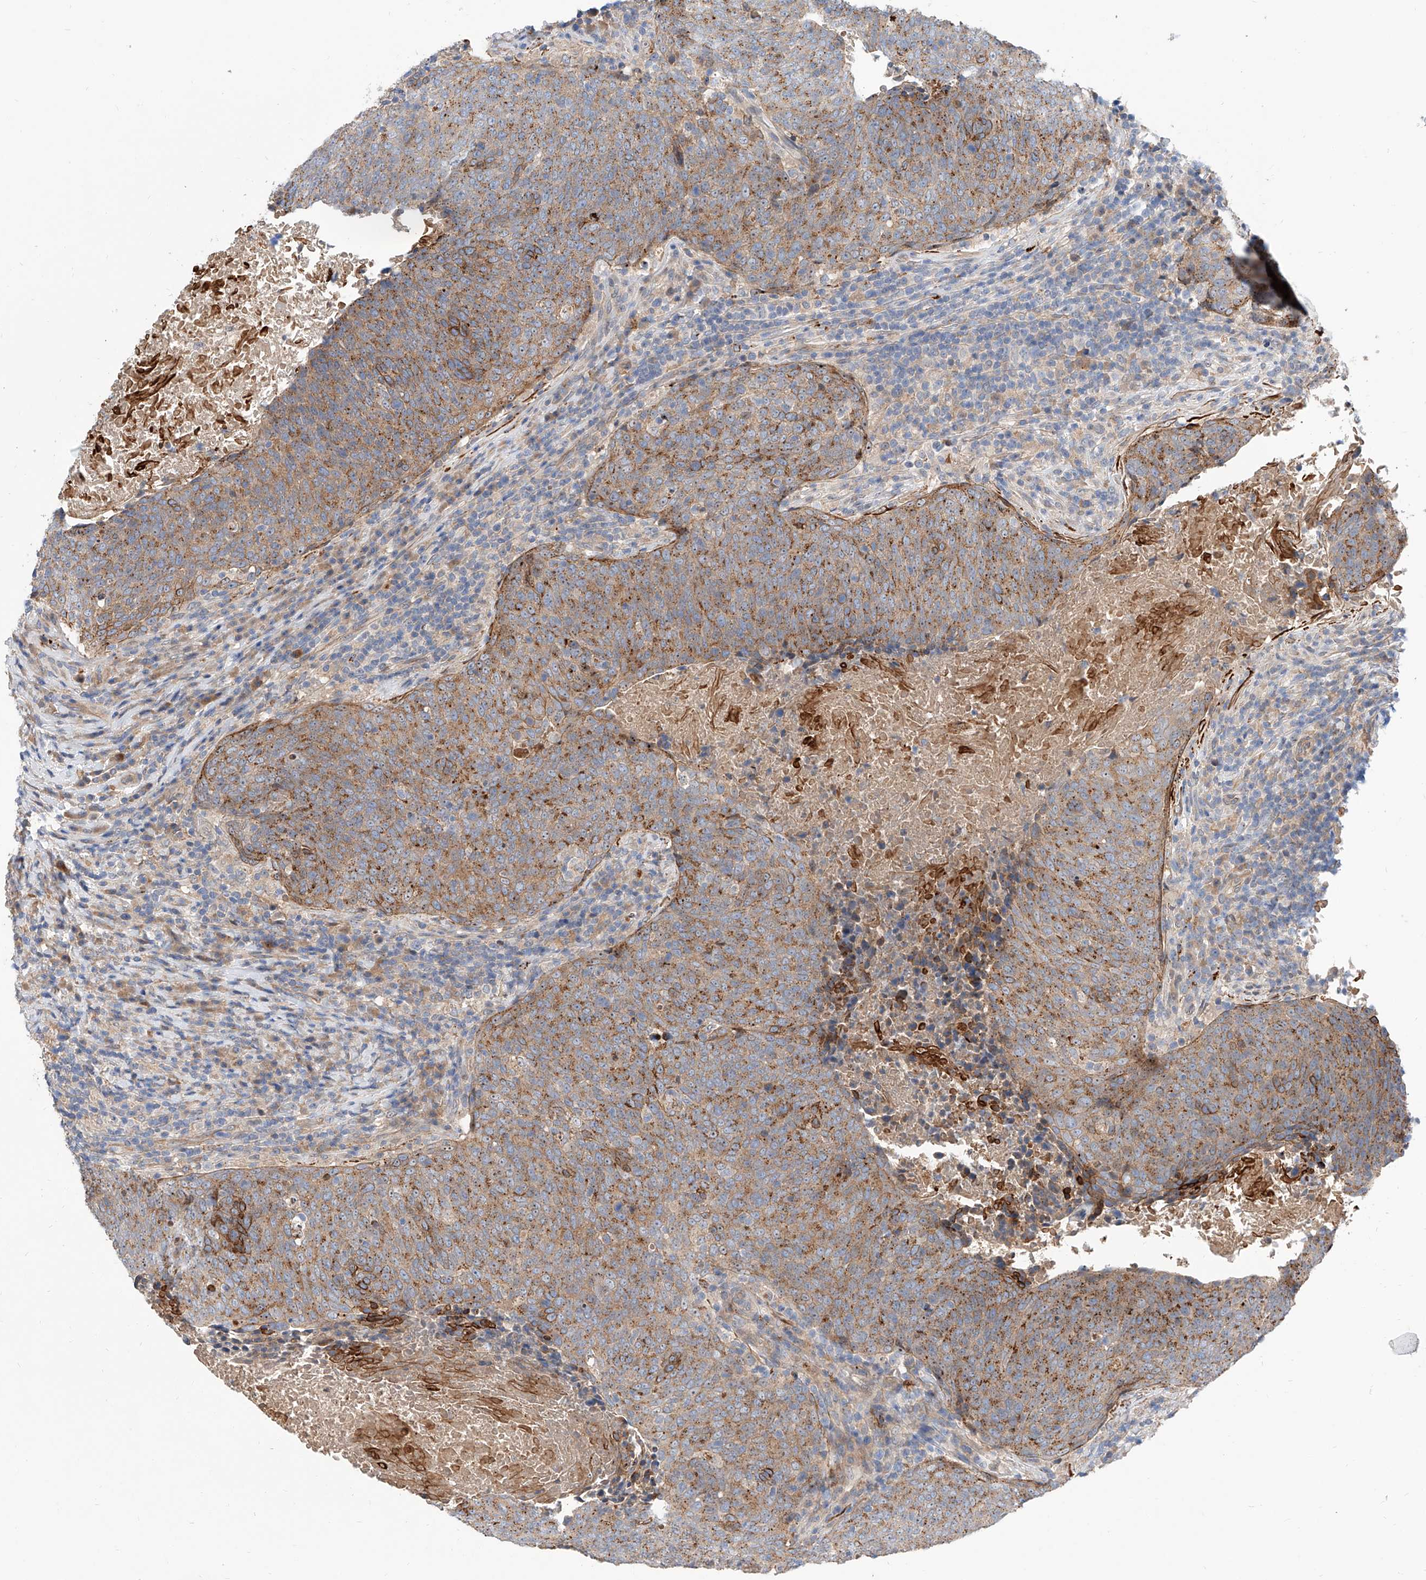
{"staining": {"intensity": "moderate", "quantity": ">75%", "location": "cytoplasmic/membranous"}, "tissue": "head and neck cancer", "cell_type": "Tumor cells", "image_type": "cancer", "snomed": [{"axis": "morphology", "description": "Squamous cell carcinoma, NOS"}, {"axis": "morphology", "description": "Squamous cell carcinoma, metastatic, NOS"}, {"axis": "topography", "description": "Lymph node"}, {"axis": "topography", "description": "Head-Neck"}], "caption": "The micrograph shows staining of squamous cell carcinoma (head and neck), revealing moderate cytoplasmic/membranous protein staining (brown color) within tumor cells.", "gene": "MAGEE2", "patient": {"sex": "male", "age": 62}}